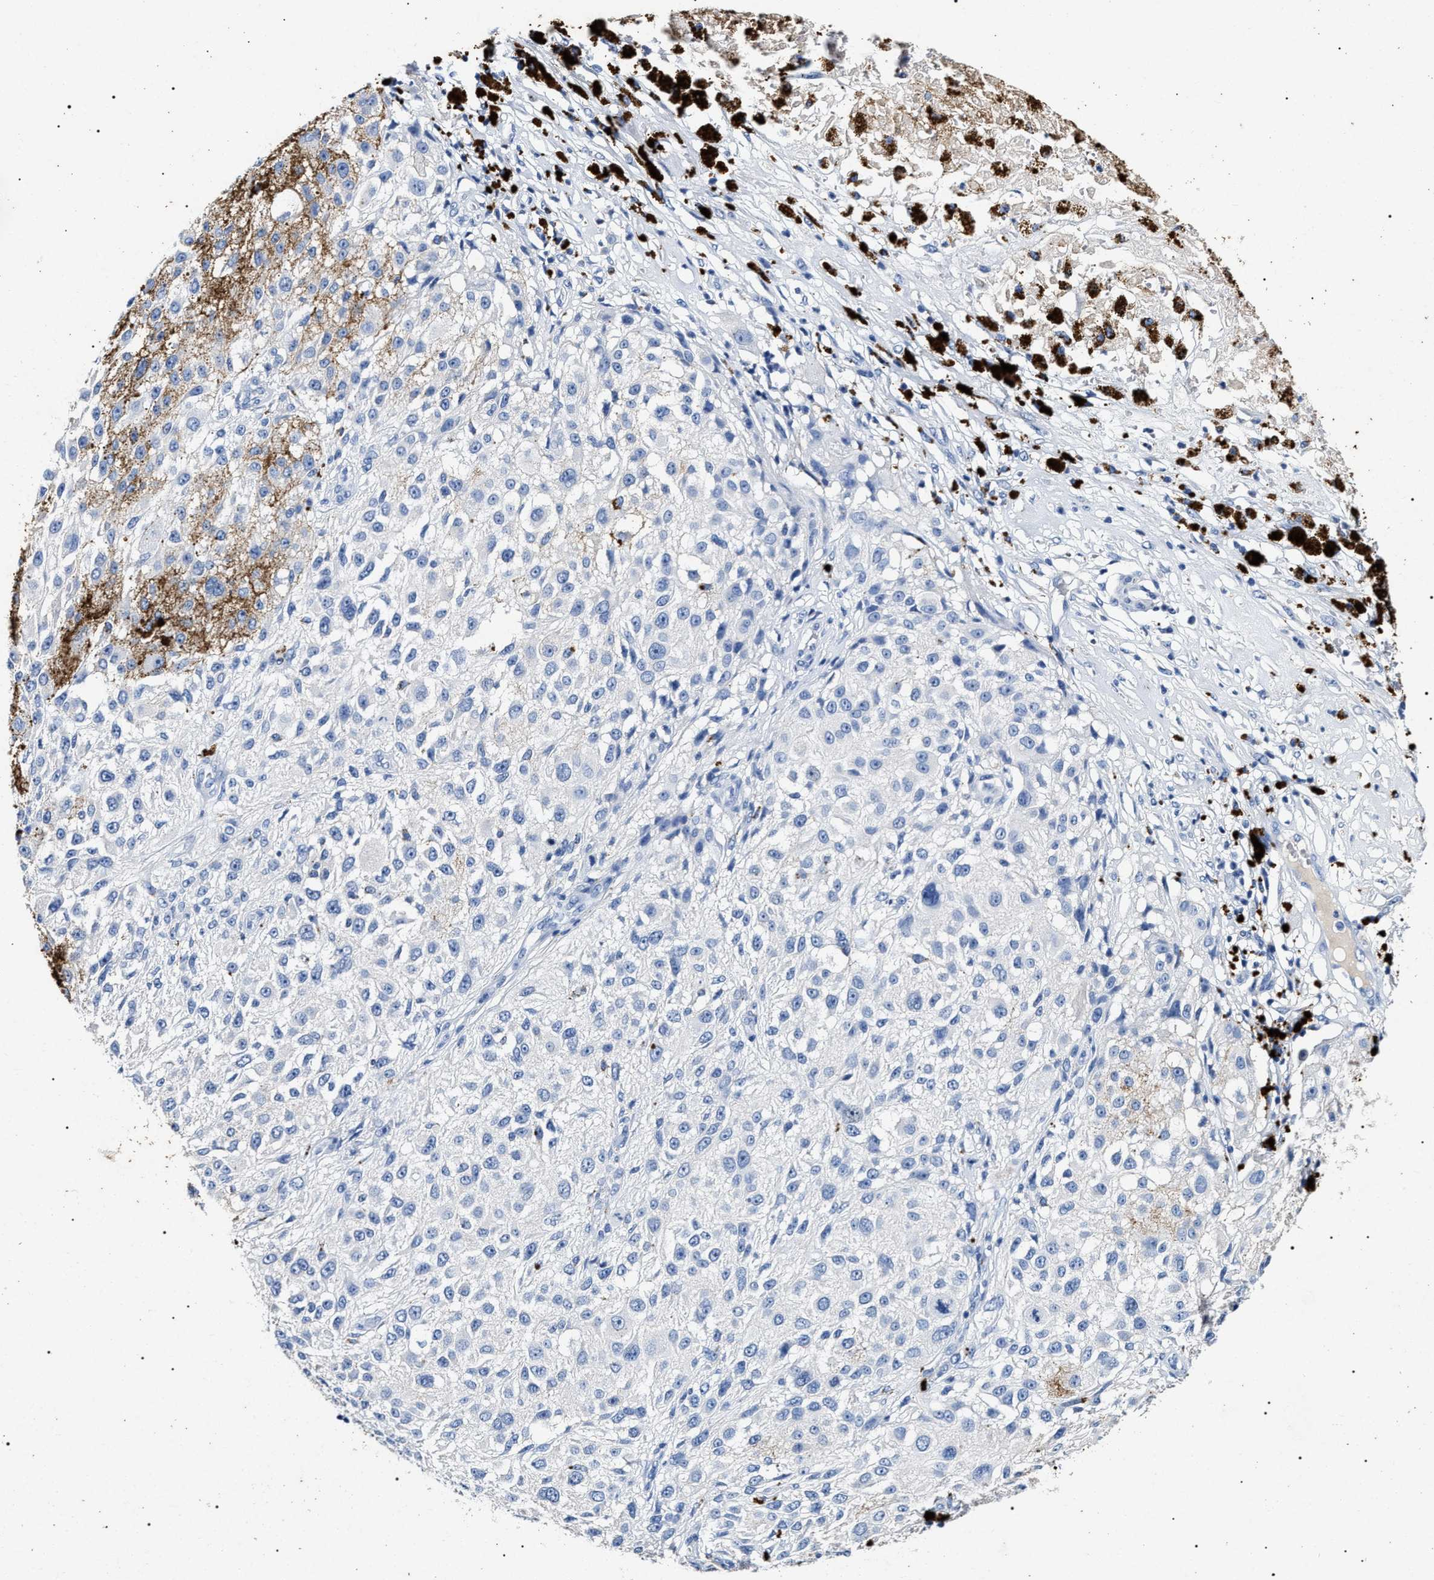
{"staining": {"intensity": "negative", "quantity": "none", "location": "none"}, "tissue": "melanoma", "cell_type": "Tumor cells", "image_type": "cancer", "snomed": [{"axis": "morphology", "description": "Necrosis, NOS"}, {"axis": "morphology", "description": "Malignant melanoma, NOS"}, {"axis": "topography", "description": "Skin"}], "caption": "This micrograph is of melanoma stained with immunohistochemistry to label a protein in brown with the nuclei are counter-stained blue. There is no expression in tumor cells.", "gene": "LRRC8E", "patient": {"sex": "female", "age": 87}}